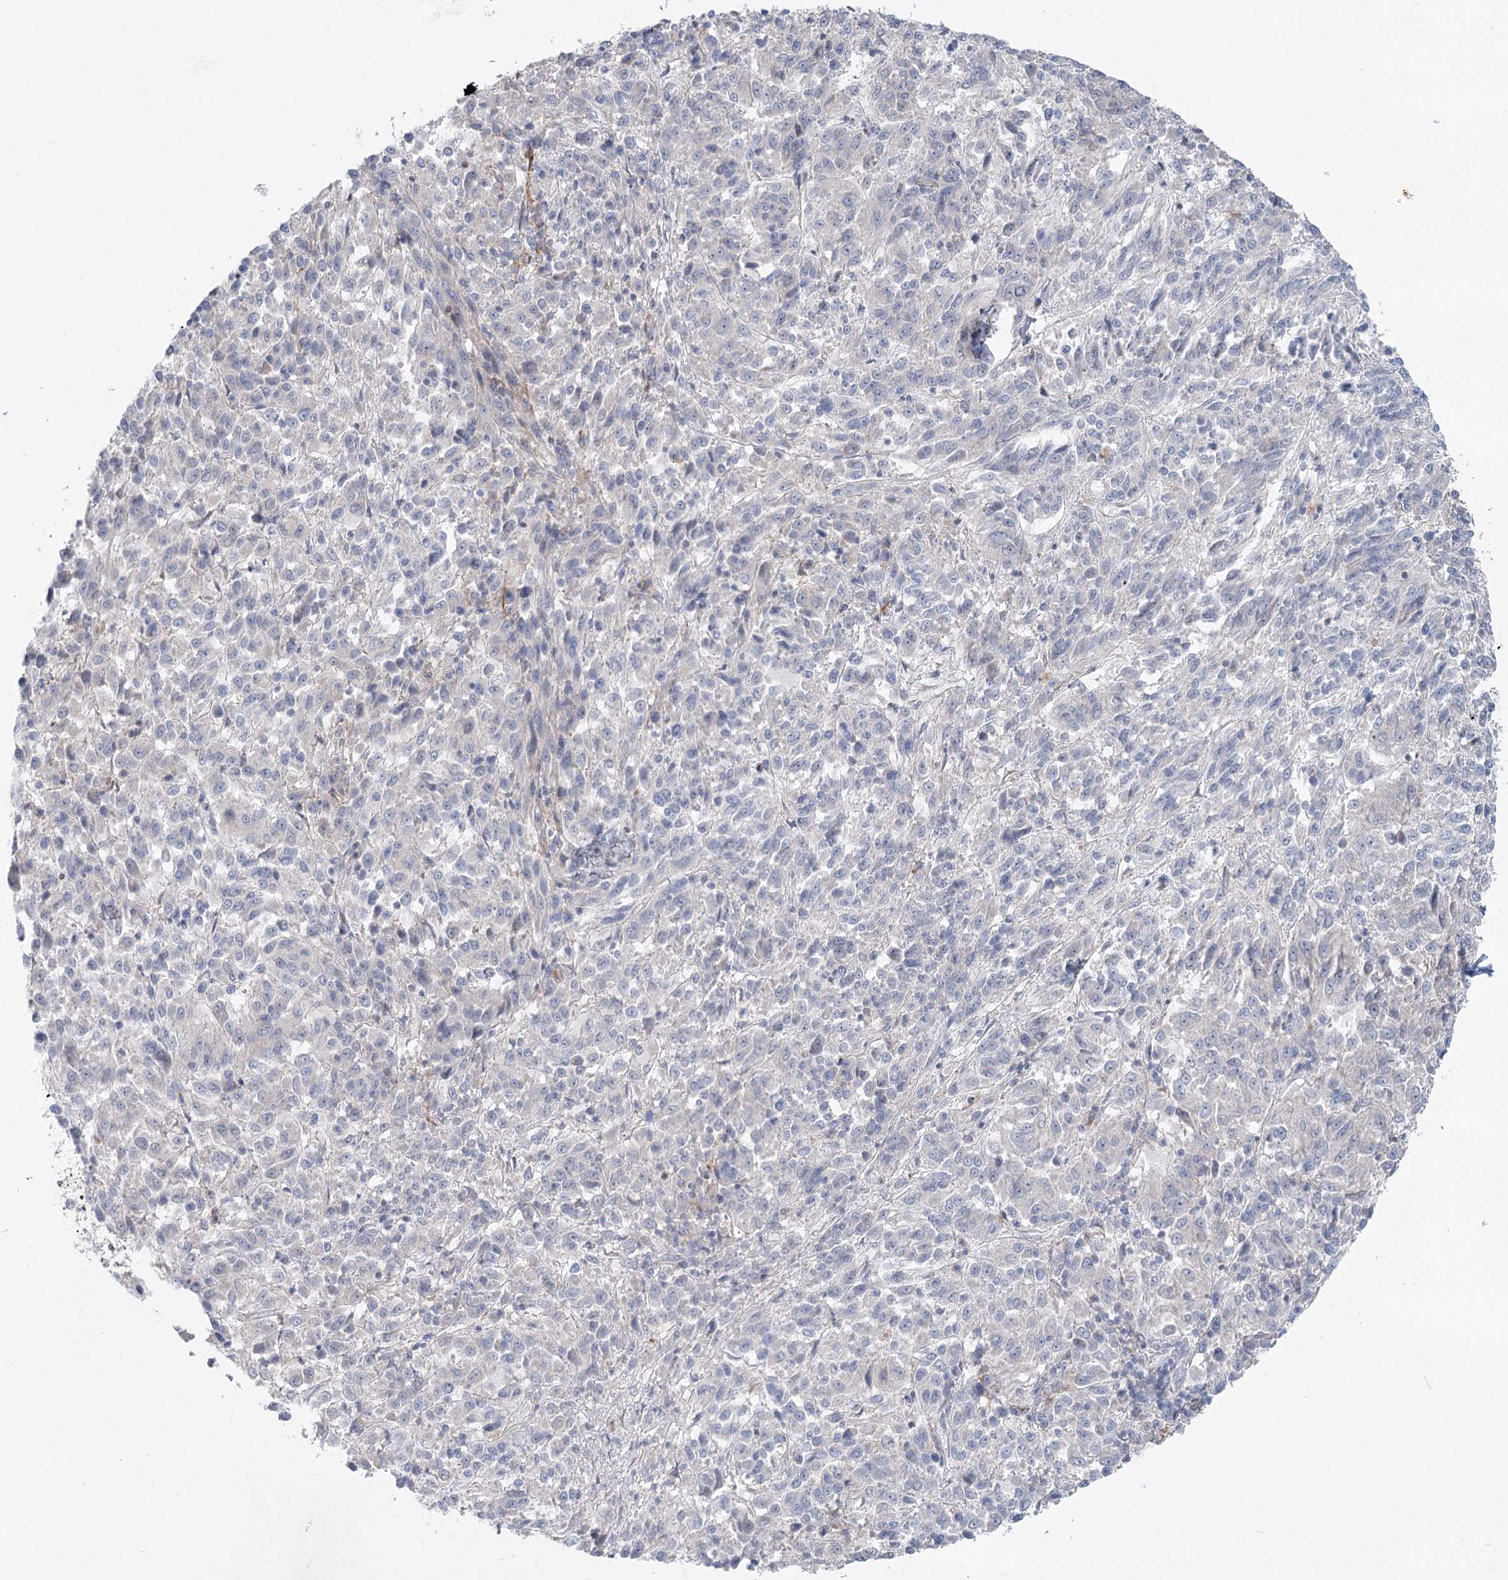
{"staining": {"intensity": "negative", "quantity": "none", "location": "none"}, "tissue": "melanoma", "cell_type": "Tumor cells", "image_type": "cancer", "snomed": [{"axis": "morphology", "description": "Malignant melanoma, Metastatic site"}, {"axis": "topography", "description": "Lung"}], "caption": "A photomicrograph of human melanoma is negative for staining in tumor cells.", "gene": "SCN11A", "patient": {"sex": "male", "age": 64}}